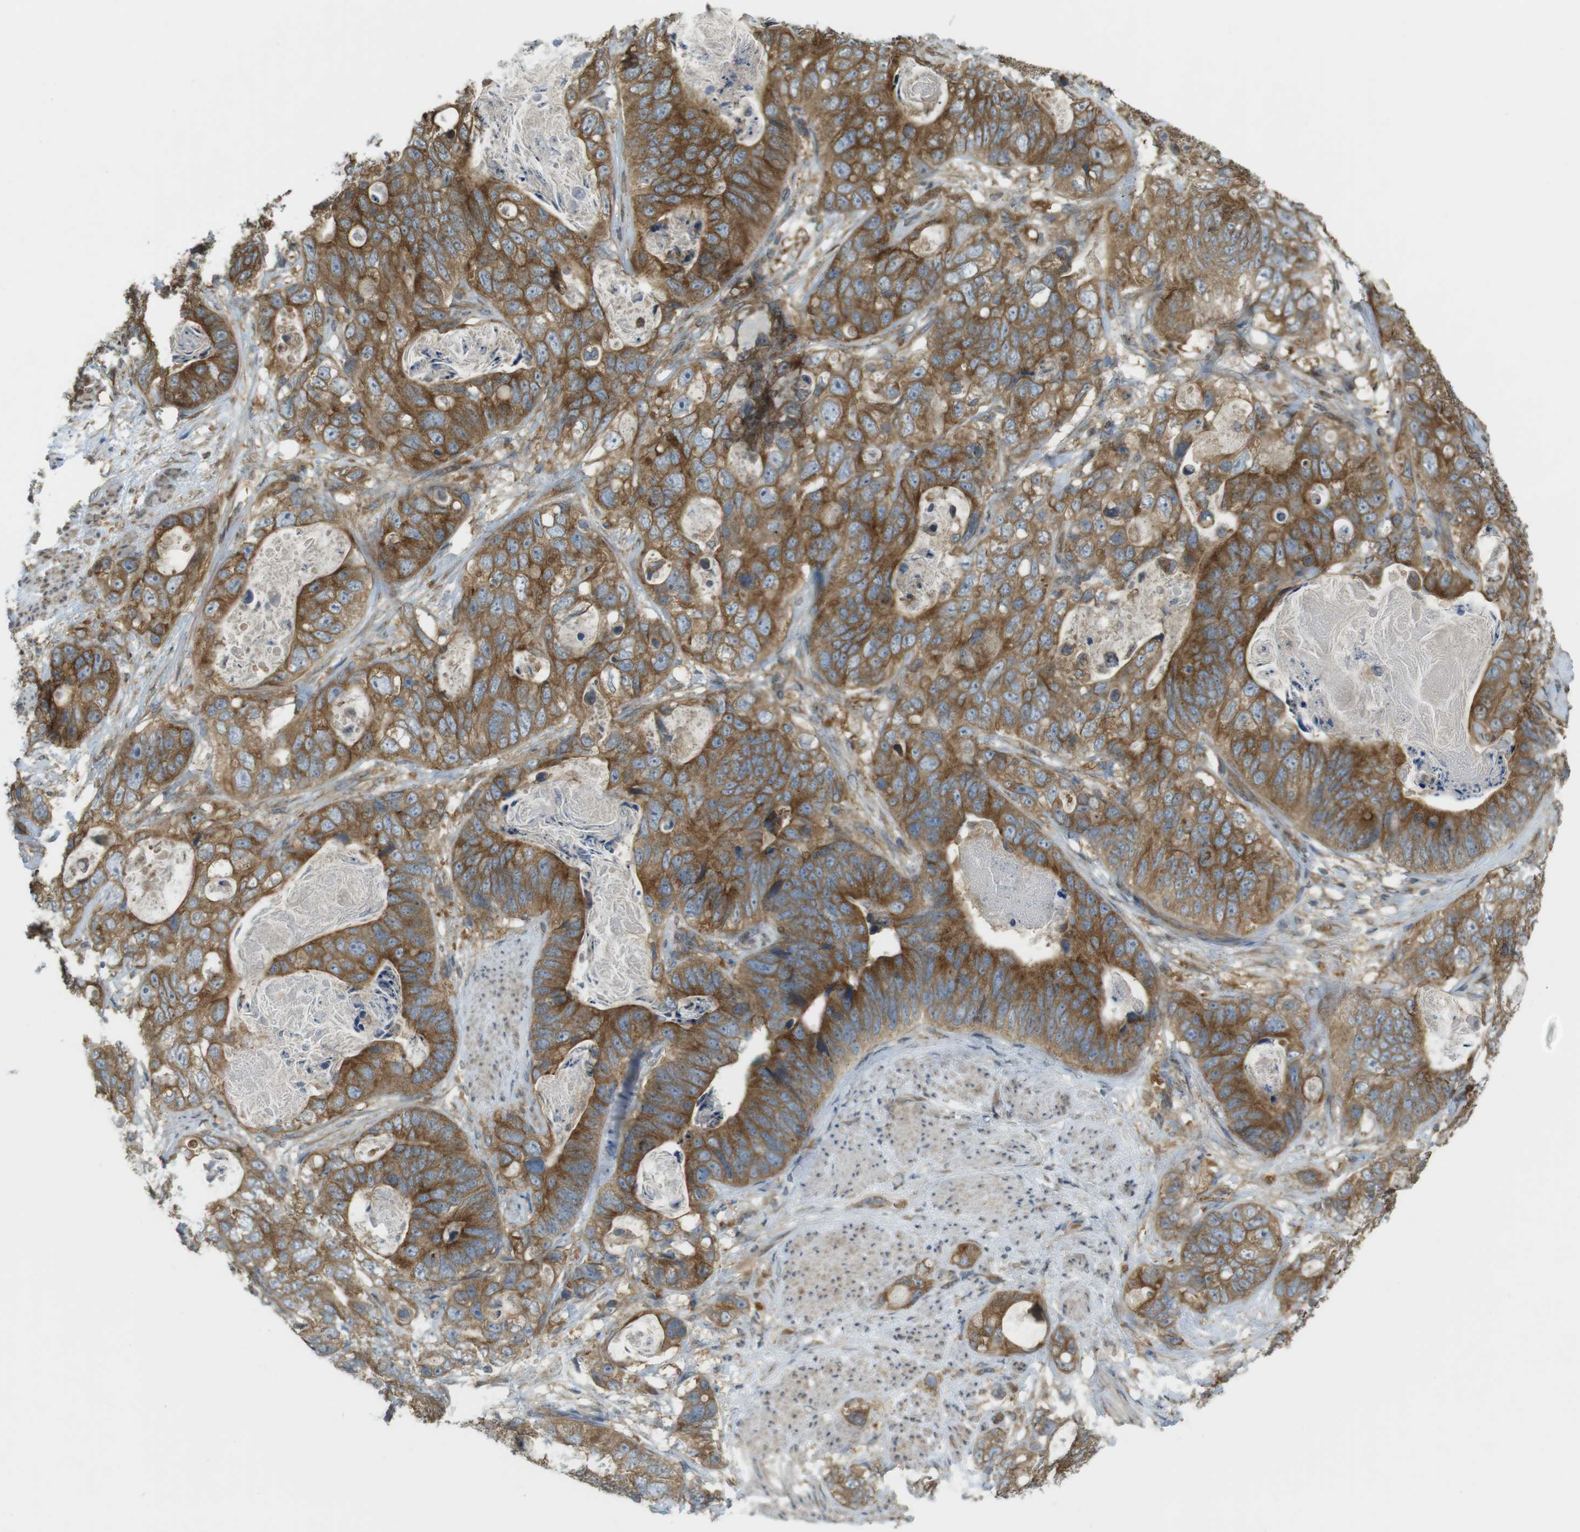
{"staining": {"intensity": "strong", "quantity": ">75%", "location": "cytoplasmic/membranous"}, "tissue": "stomach cancer", "cell_type": "Tumor cells", "image_type": "cancer", "snomed": [{"axis": "morphology", "description": "Adenocarcinoma, NOS"}, {"axis": "topography", "description": "Stomach"}], "caption": "There is high levels of strong cytoplasmic/membranous expression in tumor cells of stomach cancer, as demonstrated by immunohistochemical staining (brown color).", "gene": "KIF5B", "patient": {"sex": "female", "age": 89}}